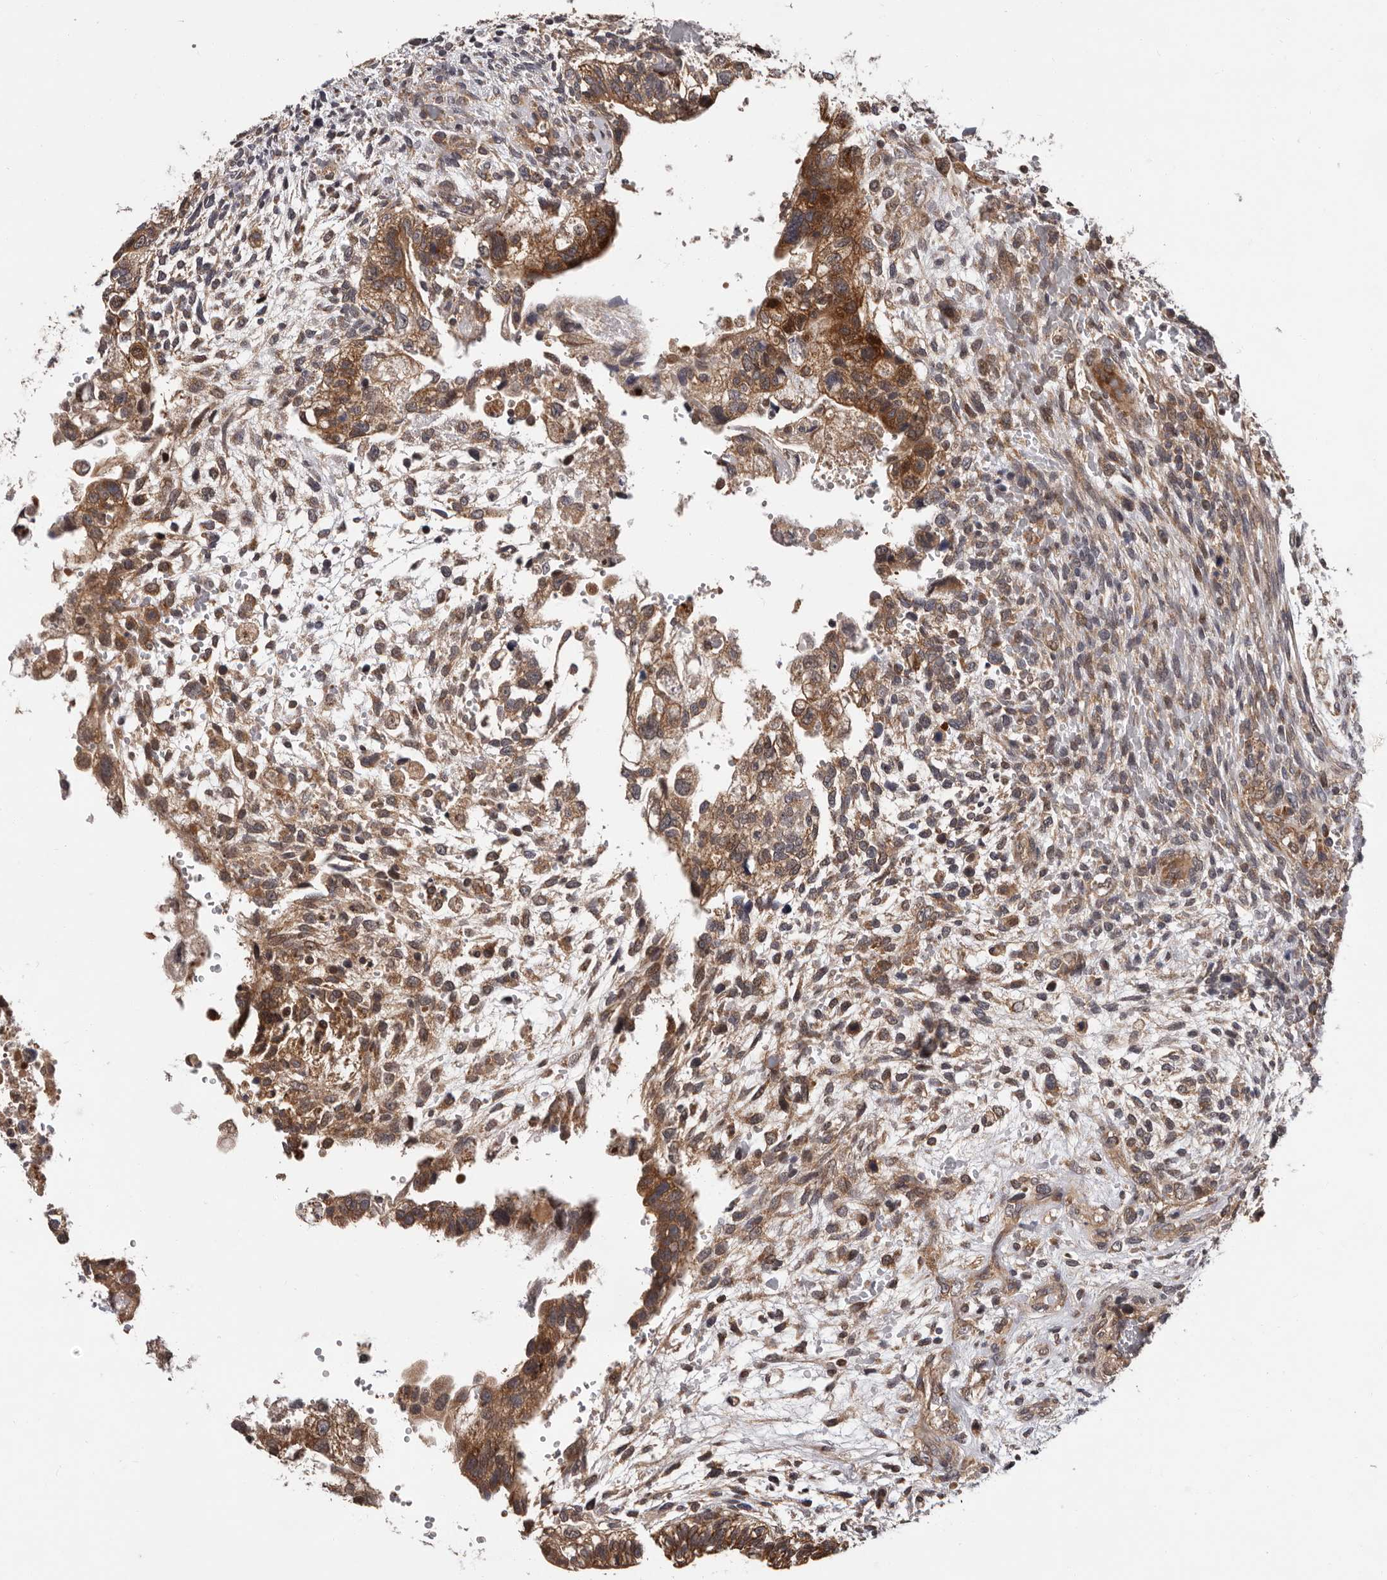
{"staining": {"intensity": "moderate", "quantity": ">75%", "location": "cytoplasmic/membranous"}, "tissue": "testis cancer", "cell_type": "Tumor cells", "image_type": "cancer", "snomed": [{"axis": "morphology", "description": "Carcinoma, Embryonal, NOS"}, {"axis": "topography", "description": "Testis"}], "caption": "The histopathology image shows immunohistochemical staining of embryonal carcinoma (testis). There is moderate cytoplasmic/membranous expression is present in approximately >75% of tumor cells.", "gene": "VPS37A", "patient": {"sex": "male", "age": 37}}